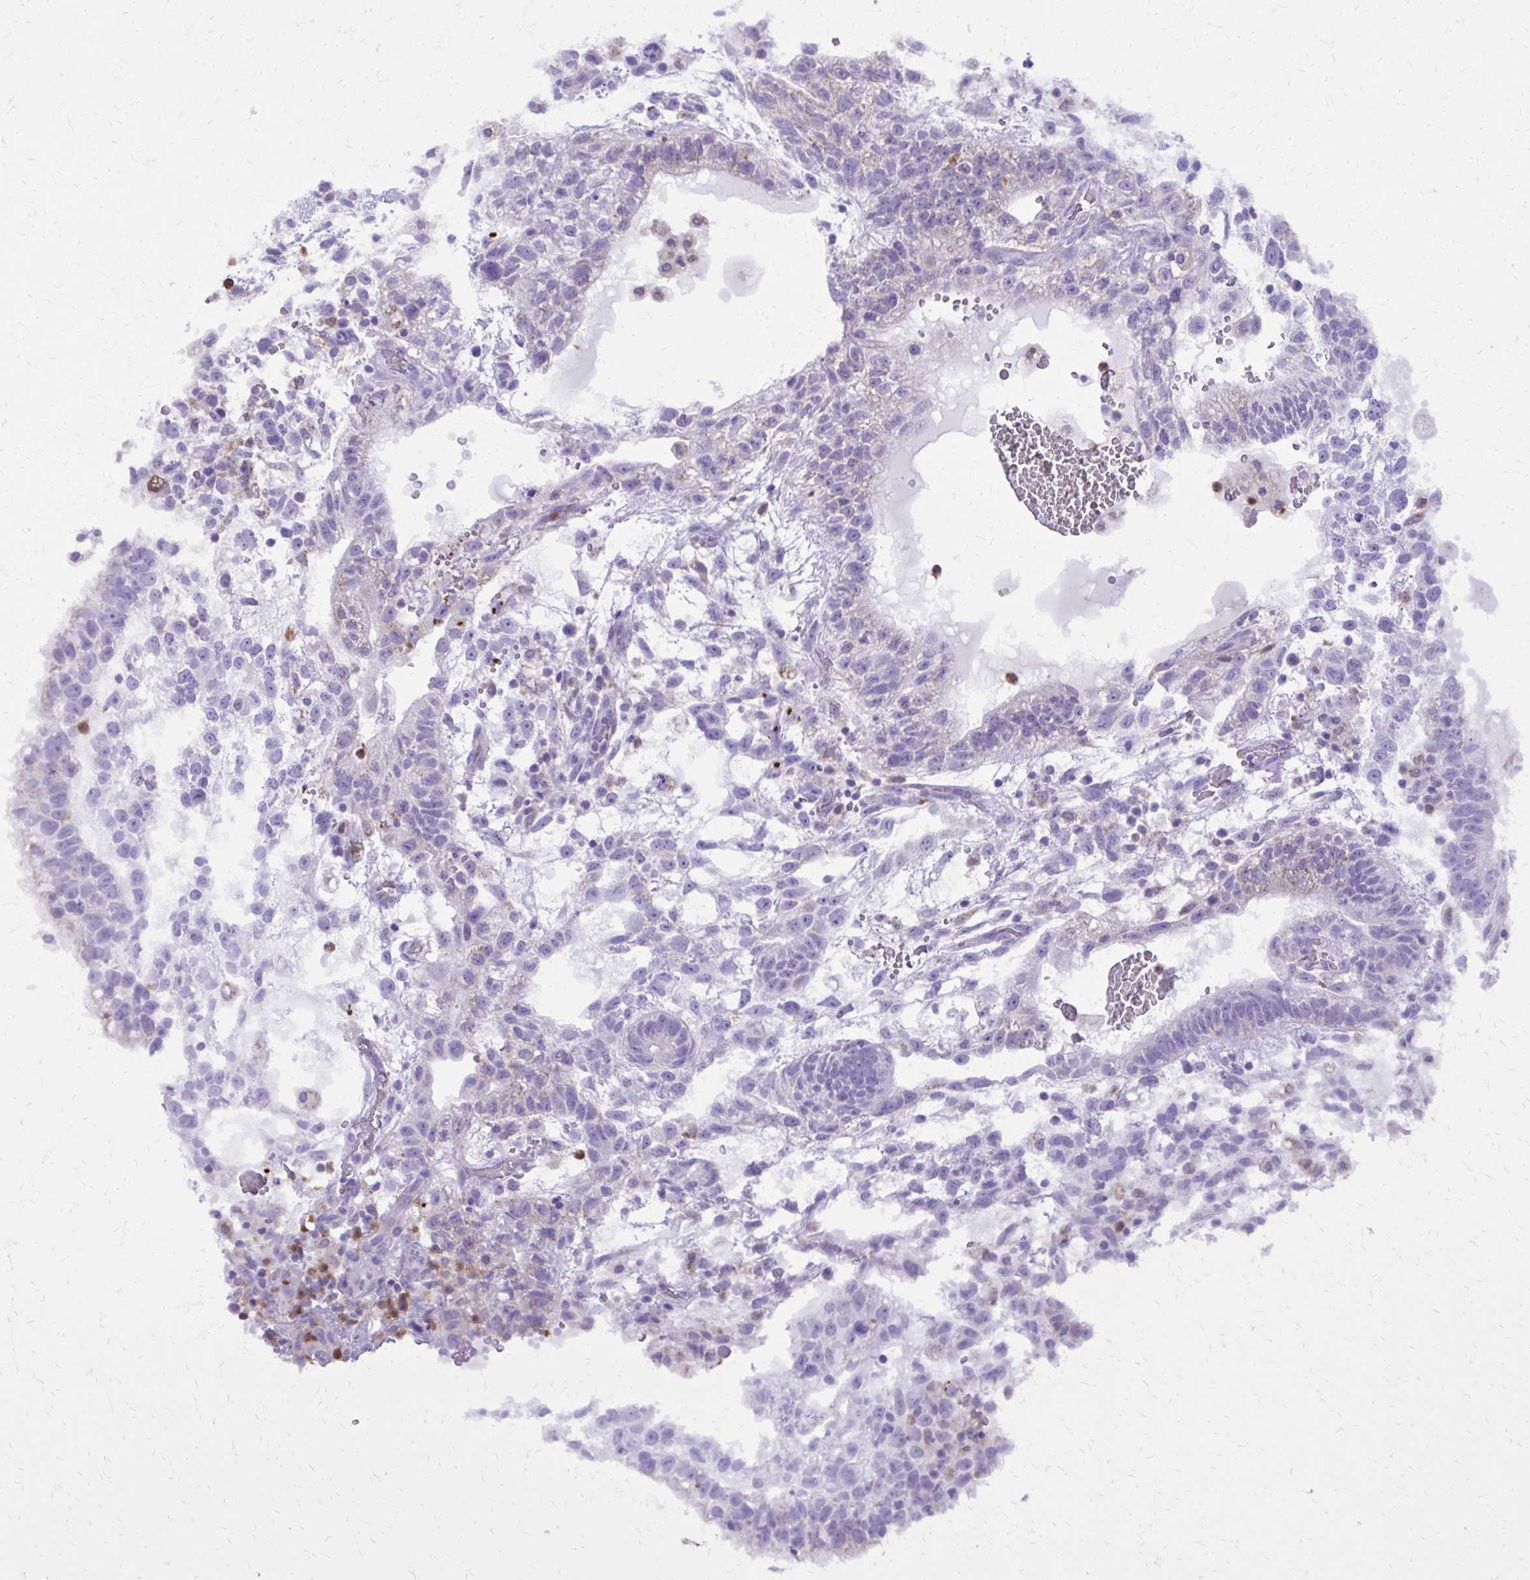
{"staining": {"intensity": "negative", "quantity": "none", "location": "none"}, "tissue": "testis cancer", "cell_type": "Tumor cells", "image_type": "cancer", "snomed": [{"axis": "morphology", "description": "Normal tissue, NOS"}, {"axis": "morphology", "description": "Carcinoma, Embryonal, NOS"}, {"axis": "topography", "description": "Testis"}], "caption": "The micrograph reveals no staining of tumor cells in testis cancer (embryonal carcinoma).", "gene": "CAT", "patient": {"sex": "male", "age": 32}}